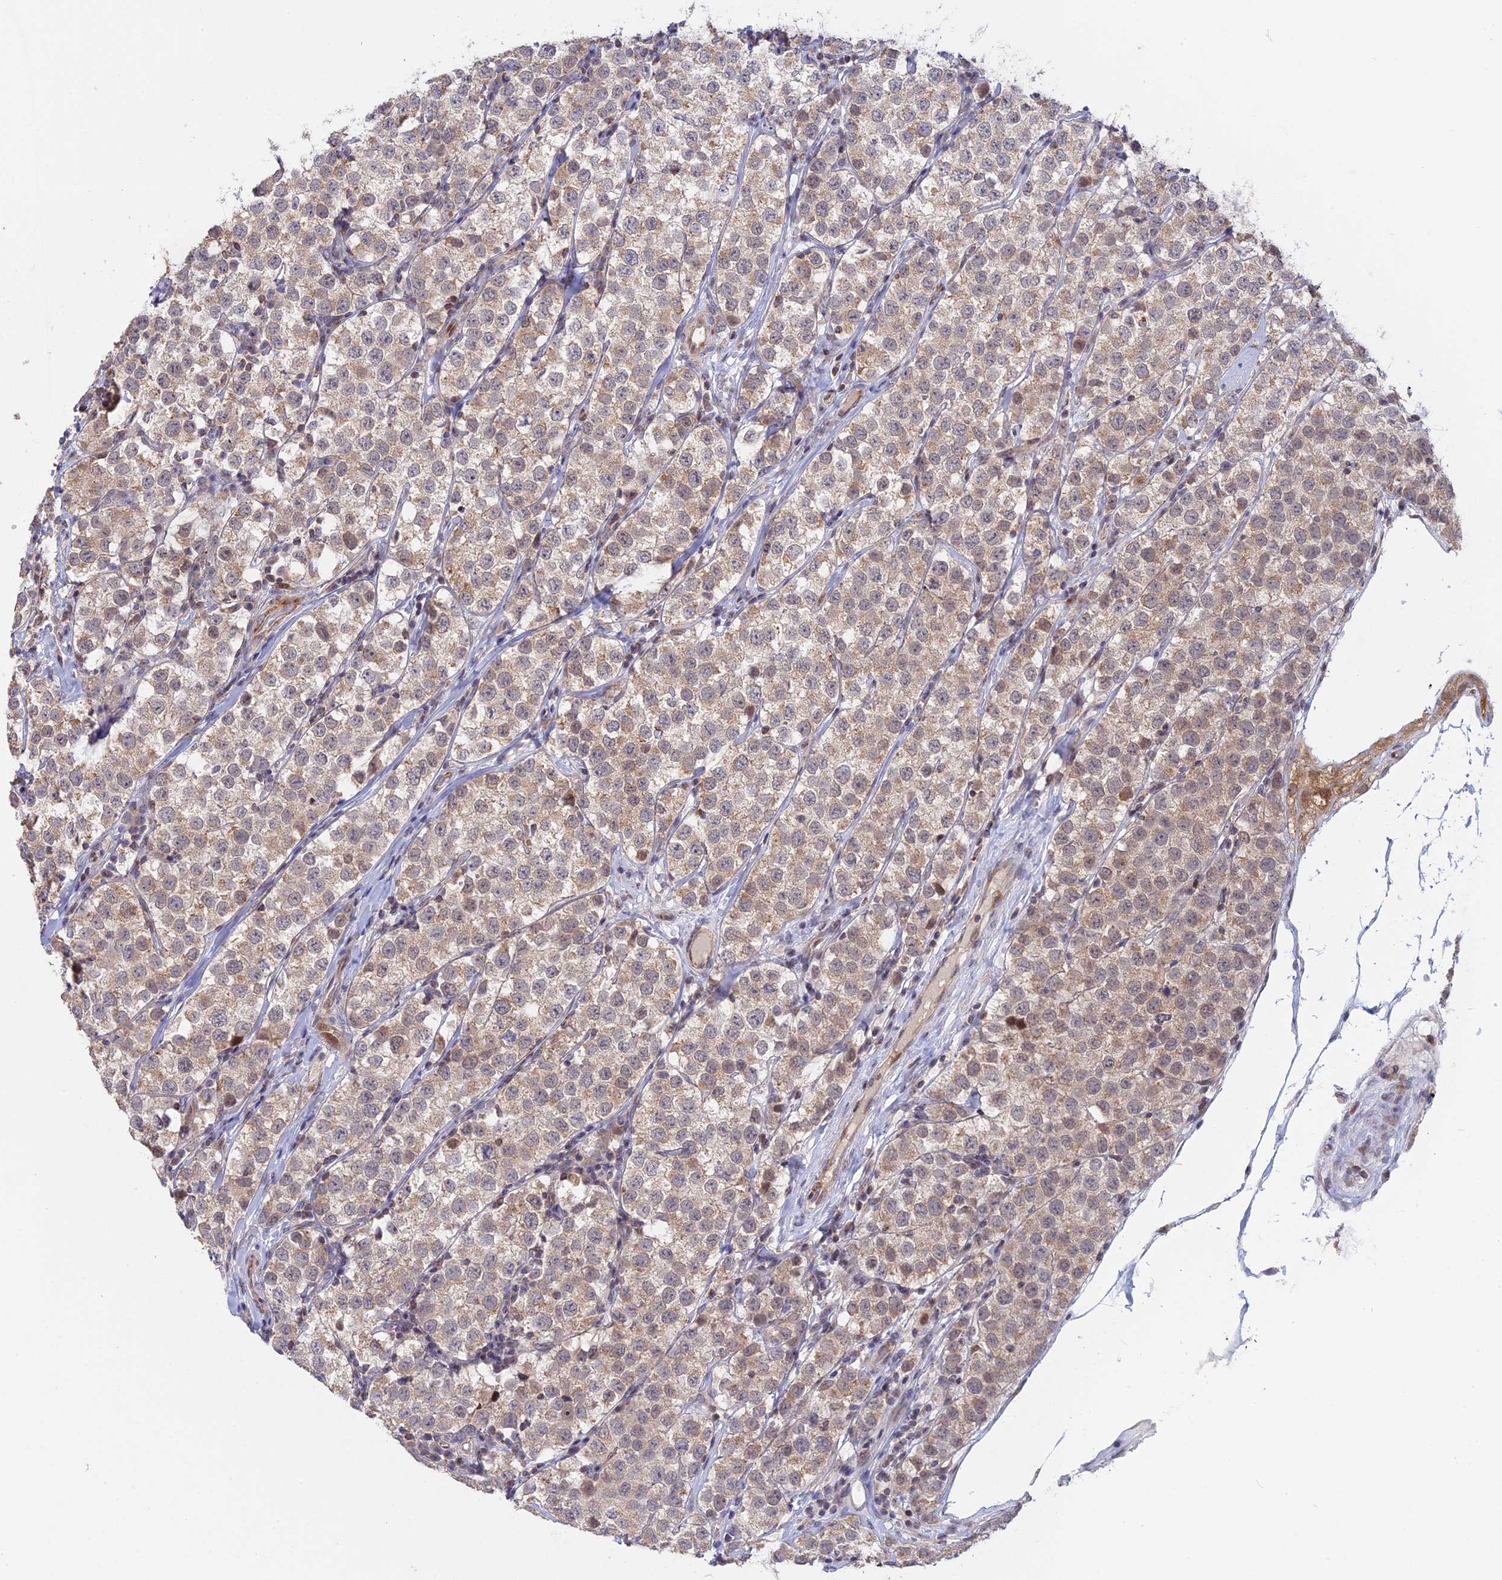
{"staining": {"intensity": "weak", "quantity": ">75%", "location": "cytoplasmic/membranous"}, "tissue": "testis cancer", "cell_type": "Tumor cells", "image_type": "cancer", "snomed": [{"axis": "morphology", "description": "Seminoma, NOS"}, {"axis": "topography", "description": "Testis"}], "caption": "Tumor cells demonstrate low levels of weak cytoplasmic/membranous positivity in about >75% of cells in testis cancer (seminoma). (DAB (3,3'-diaminobenzidine) IHC with brightfield microscopy, high magnification).", "gene": "GSKIP", "patient": {"sex": "male", "age": 34}}